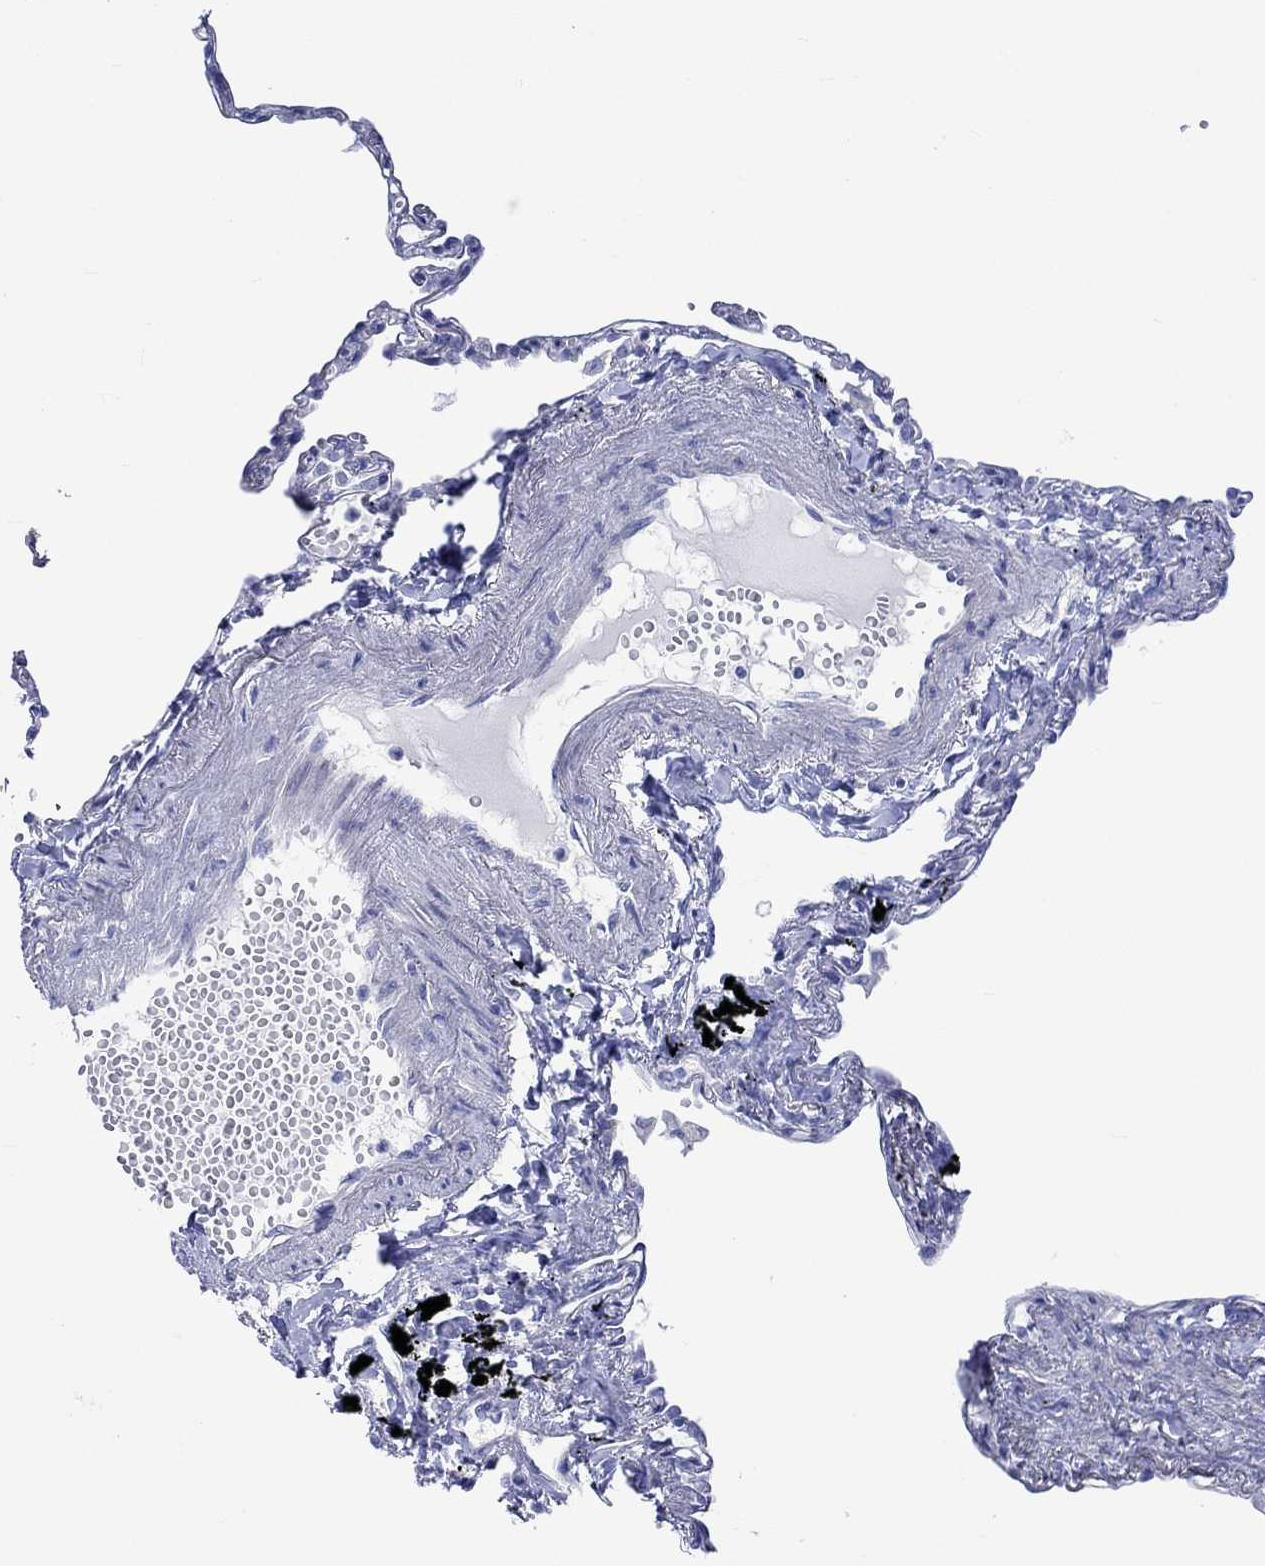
{"staining": {"intensity": "negative", "quantity": "none", "location": "none"}, "tissue": "lung", "cell_type": "Alveolar cells", "image_type": "normal", "snomed": [{"axis": "morphology", "description": "Normal tissue, NOS"}, {"axis": "topography", "description": "Lung"}], "caption": "High magnification brightfield microscopy of unremarkable lung stained with DAB (3,3'-diaminobenzidine) (brown) and counterstained with hematoxylin (blue): alveolar cells show no significant staining.", "gene": "HARBI1", "patient": {"sex": "male", "age": 78}}